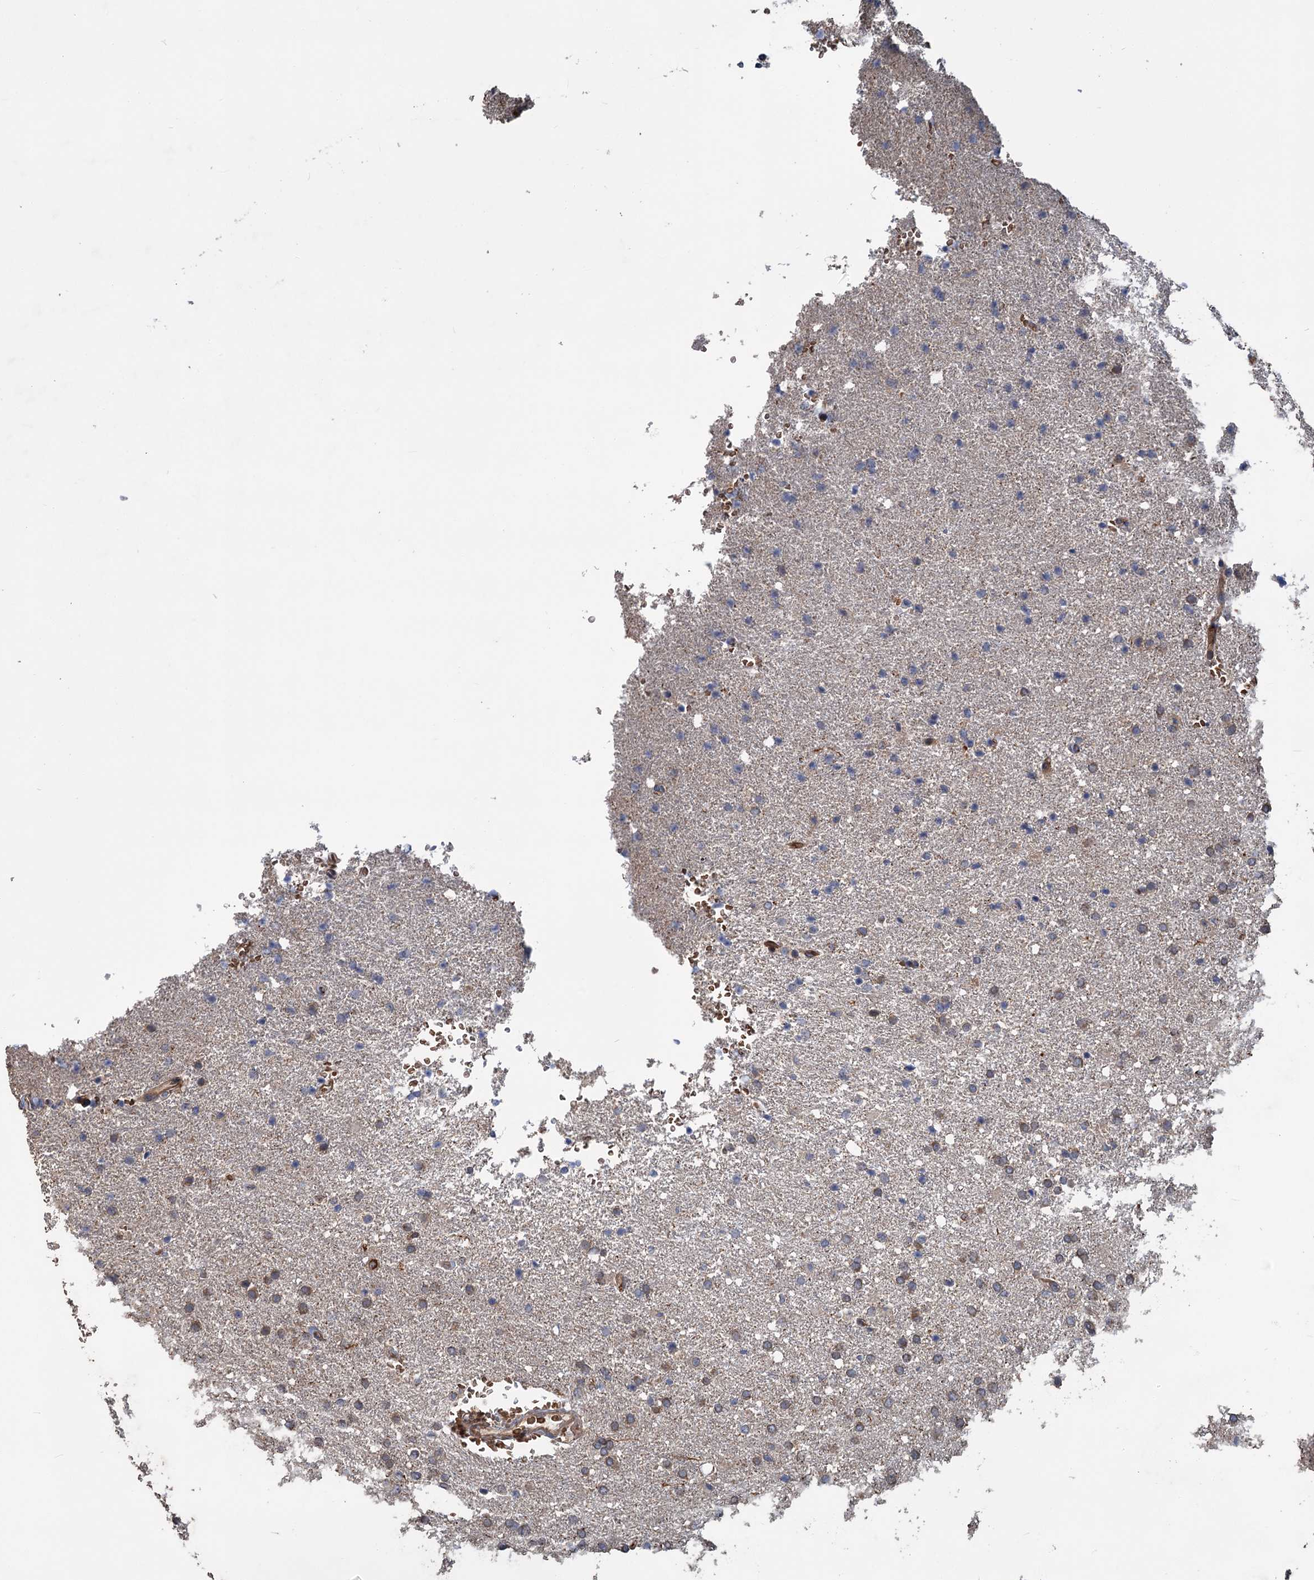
{"staining": {"intensity": "moderate", "quantity": "25%-75%", "location": "cytoplasmic/membranous"}, "tissue": "glioma", "cell_type": "Tumor cells", "image_type": "cancer", "snomed": [{"axis": "morphology", "description": "Glioma, malignant, High grade"}, {"axis": "topography", "description": "Brain"}], "caption": "DAB immunohistochemical staining of human glioma demonstrates moderate cytoplasmic/membranous protein positivity in approximately 25%-75% of tumor cells. Nuclei are stained in blue.", "gene": "PKN2", "patient": {"sex": "male", "age": 72}}